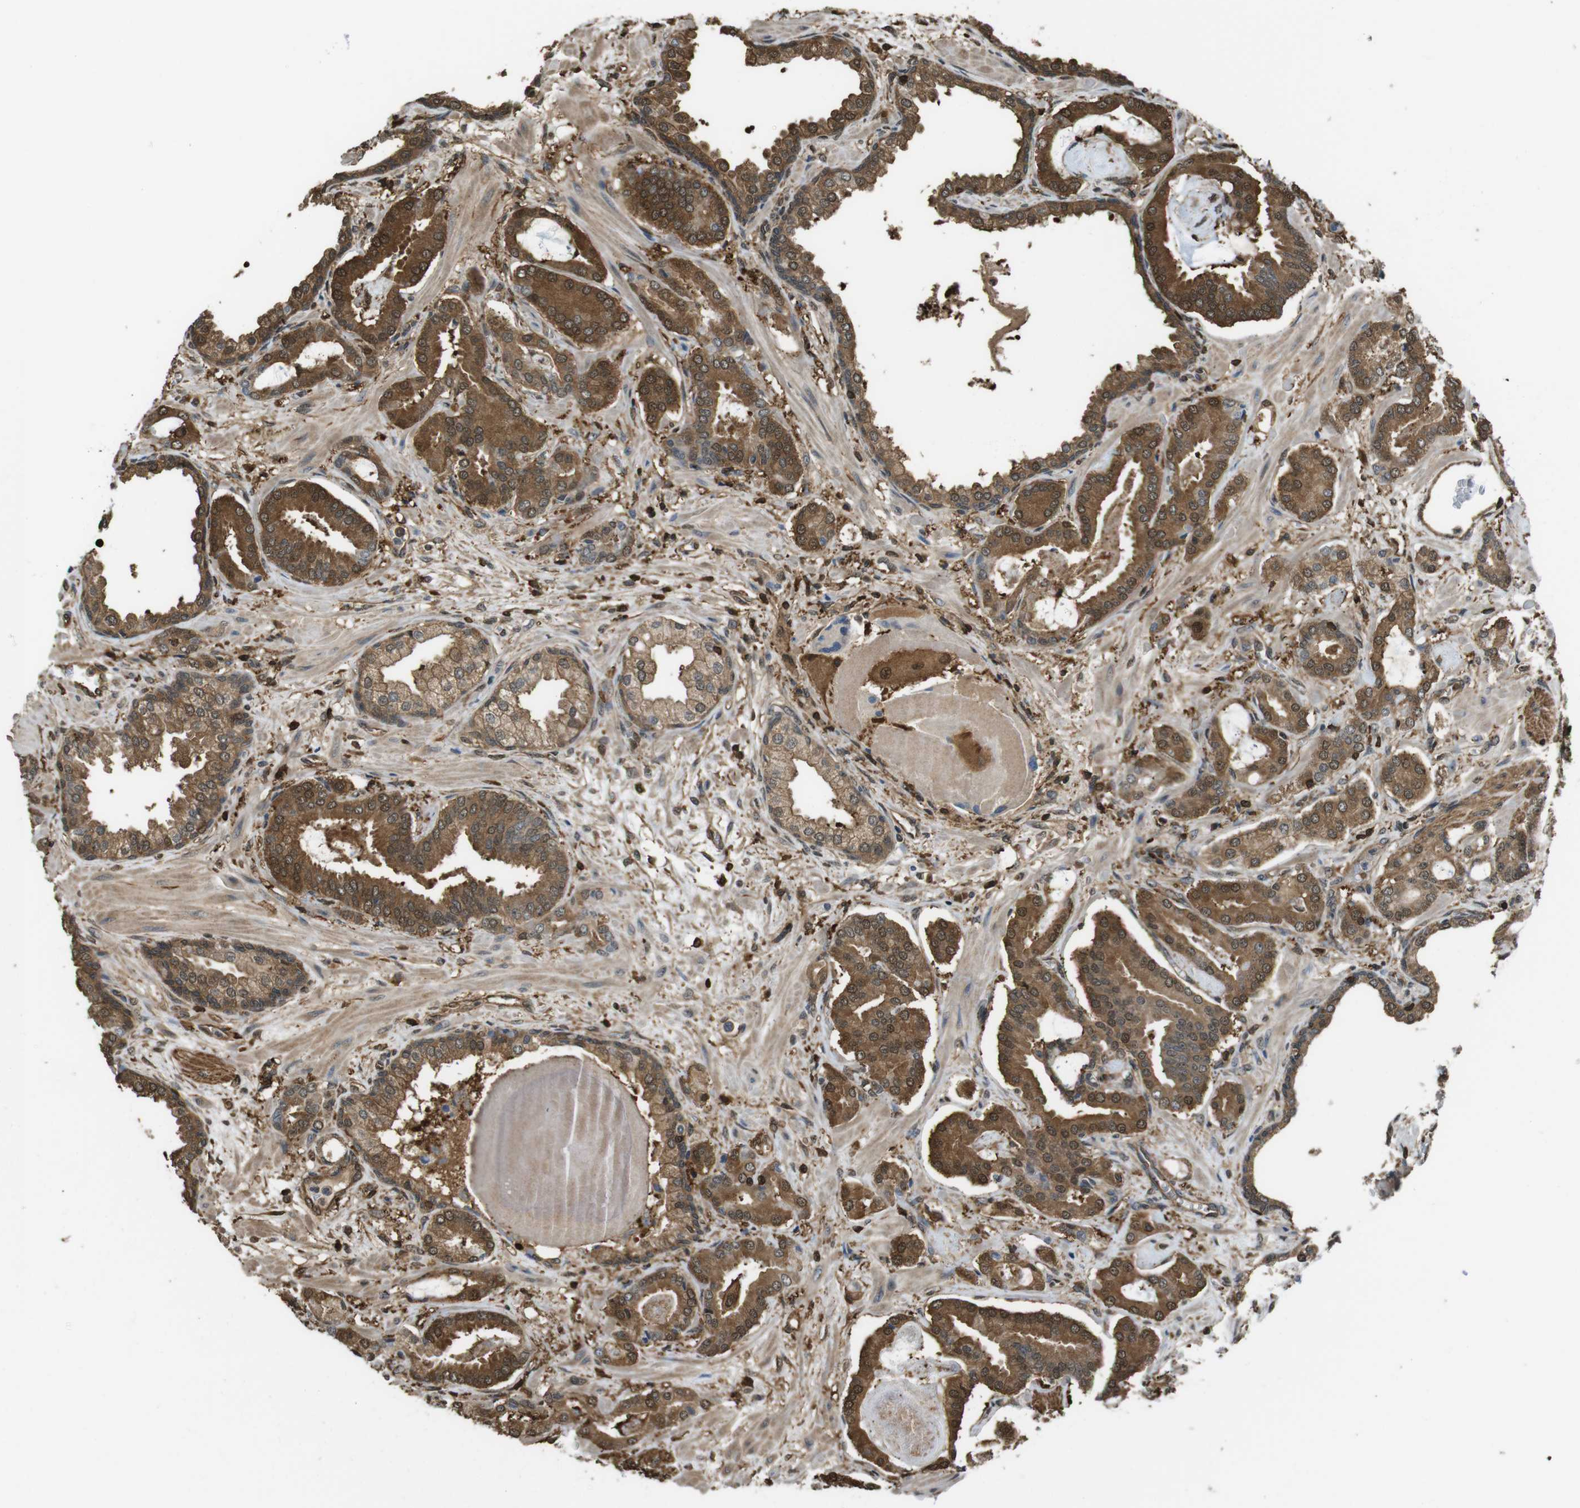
{"staining": {"intensity": "strong", "quantity": ">75%", "location": "cytoplasmic/membranous,nuclear"}, "tissue": "prostate cancer", "cell_type": "Tumor cells", "image_type": "cancer", "snomed": [{"axis": "morphology", "description": "Adenocarcinoma, Low grade"}, {"axis": "topography", "description": "Prostate"}], "caption": "Immunohistochemistry (IHC) photomicrograph of prostate cancer (adenocarcinoma (low-grade)) stained for a protein (brown), which demonstrates high levels of strong cytoplasmic/membranous and nuclear positivity in approximately >75% of tumor cells.", "gene": "ARHGDIA", "patient": {"sex": "male", "age": 53}}